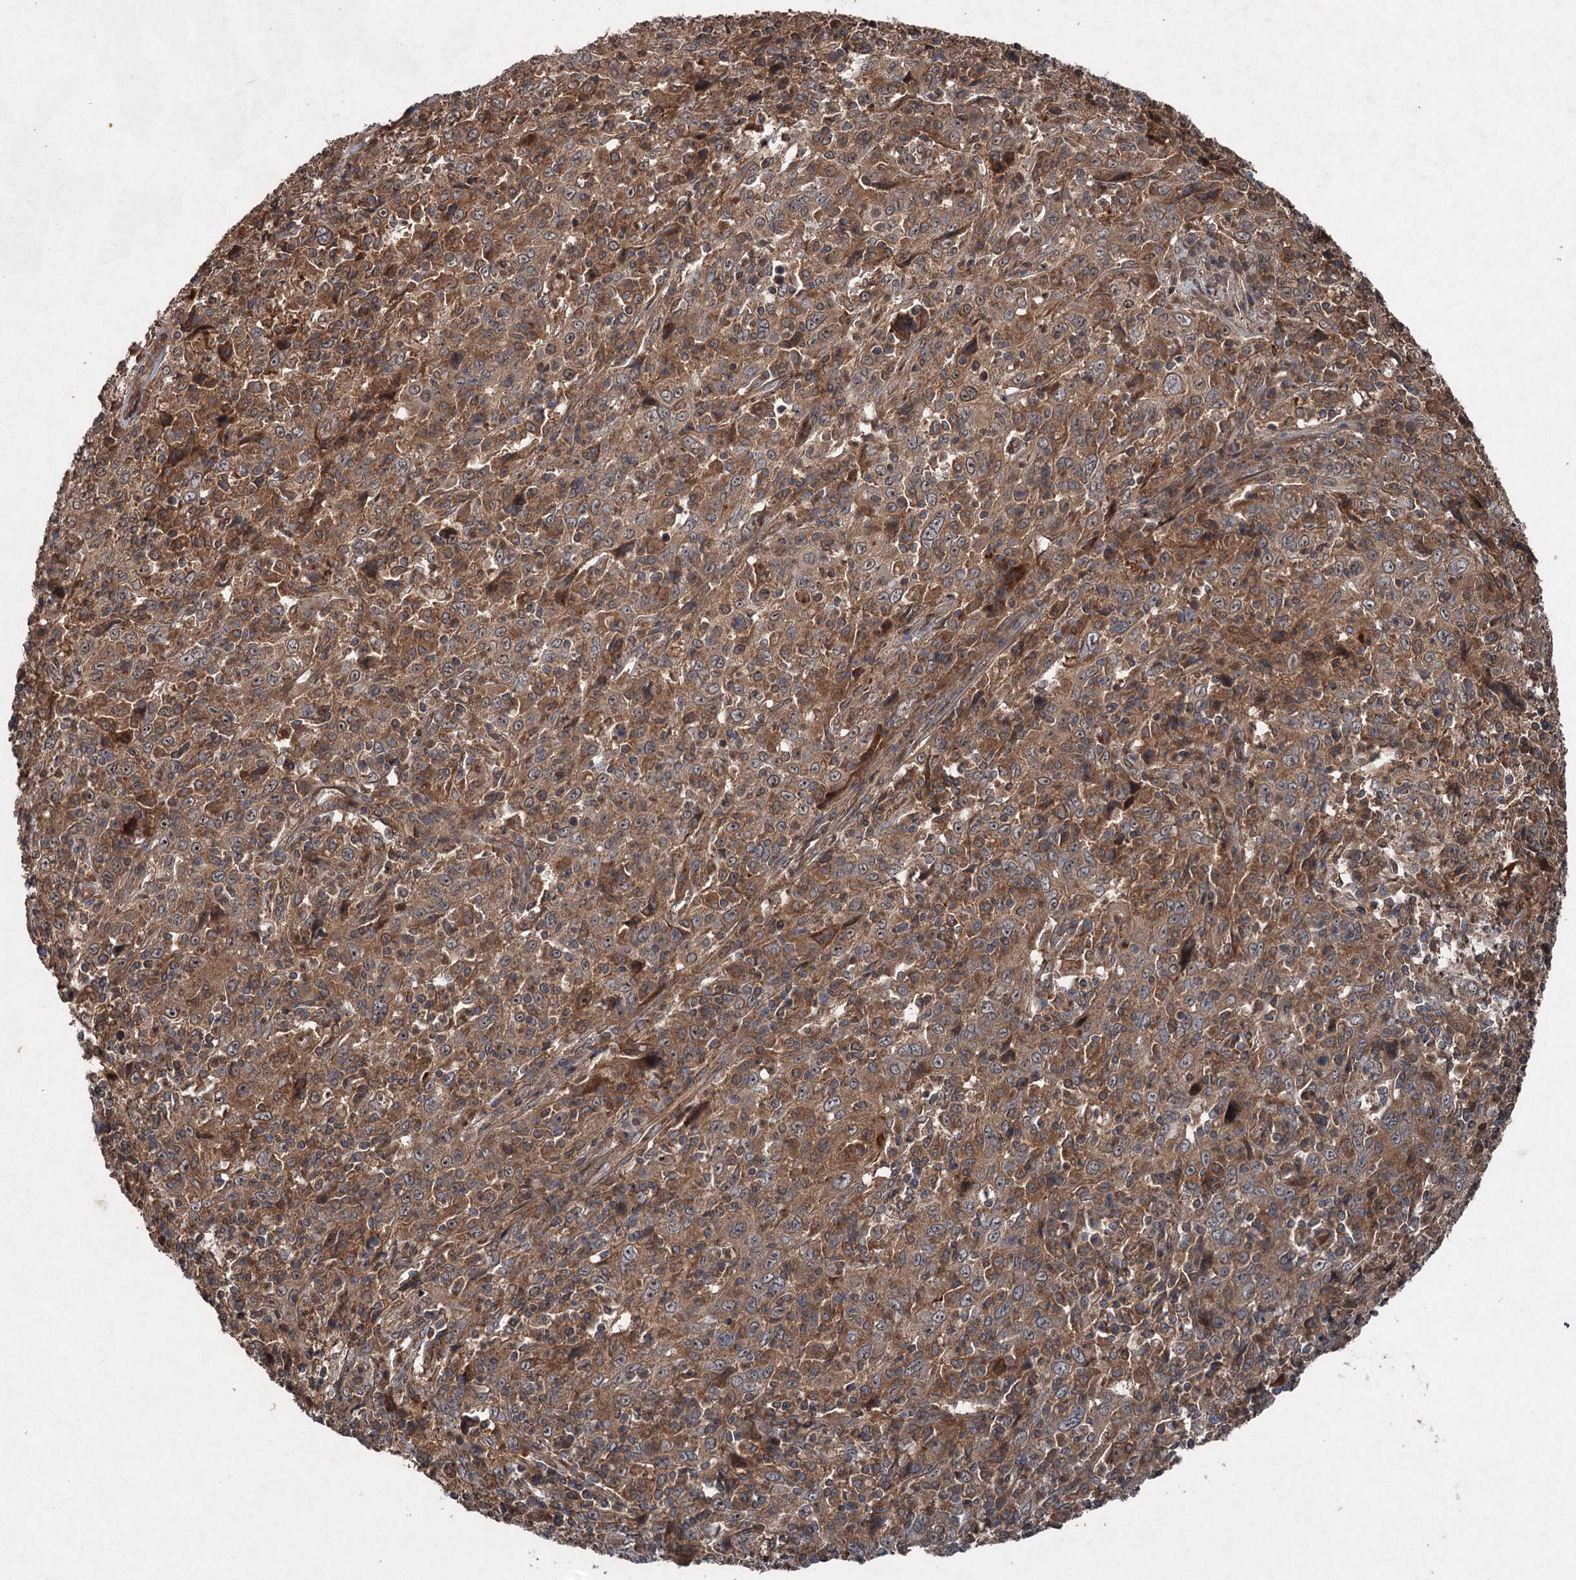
{"staining": {"intensity": "moderate", "quantity": ">75%", "location": "cytoplasmic/membranous"}, "tissue": "cervical cancer", "cell_type": "Tumor cells", "image_type": "cancer", "snomed": [{"axis": "morphology", "description": "Squamous cell carcinoma, NOS"}, {"axis": "topography", "description": "Cervix"}], "caption": "Cervical cancer stained with a protein marker exhibits moderate staining in tumor cells.", "gene": "ALAS1", "patient": {"sex": "female", "age": 46}}